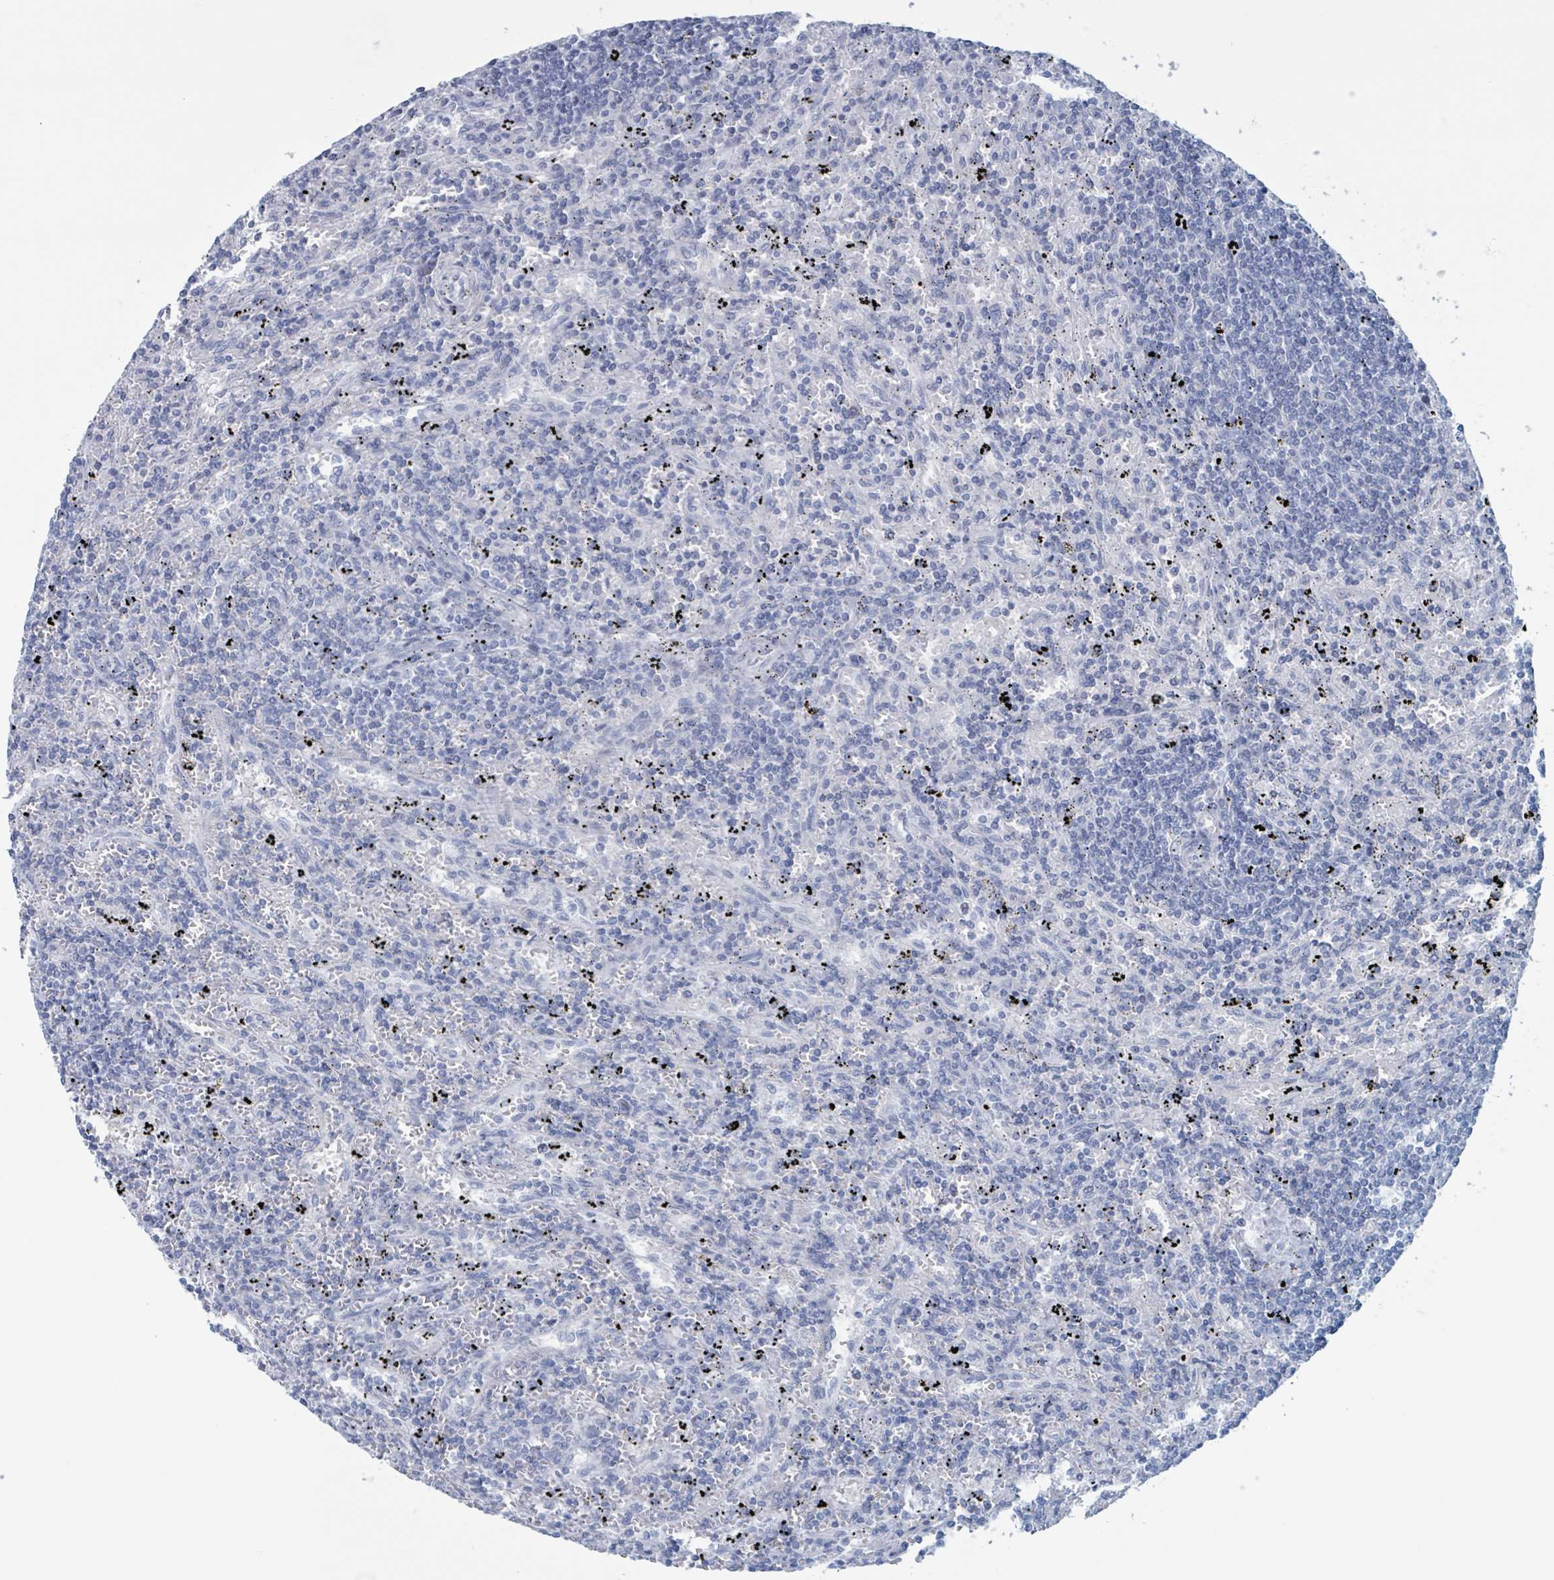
{"staining": {"intensity": "negative", "quantity": "none", "location": "none"}, "tissue": "lymphoma", "cell_type": "Tumor cells", "image_type": "cancer", "snomed": [{"axis": "morphology", "description": "Malignant lymphoma, non-Hodgkin's type, Low grade"}, {"axis": "topography", "description": "Spleen"}], "caption": "Lymphoma stained for a protein using IHC shows no positivity tumor cells.", "gene": "KLK4", "patient": {"sex": "male", "age": 76}}